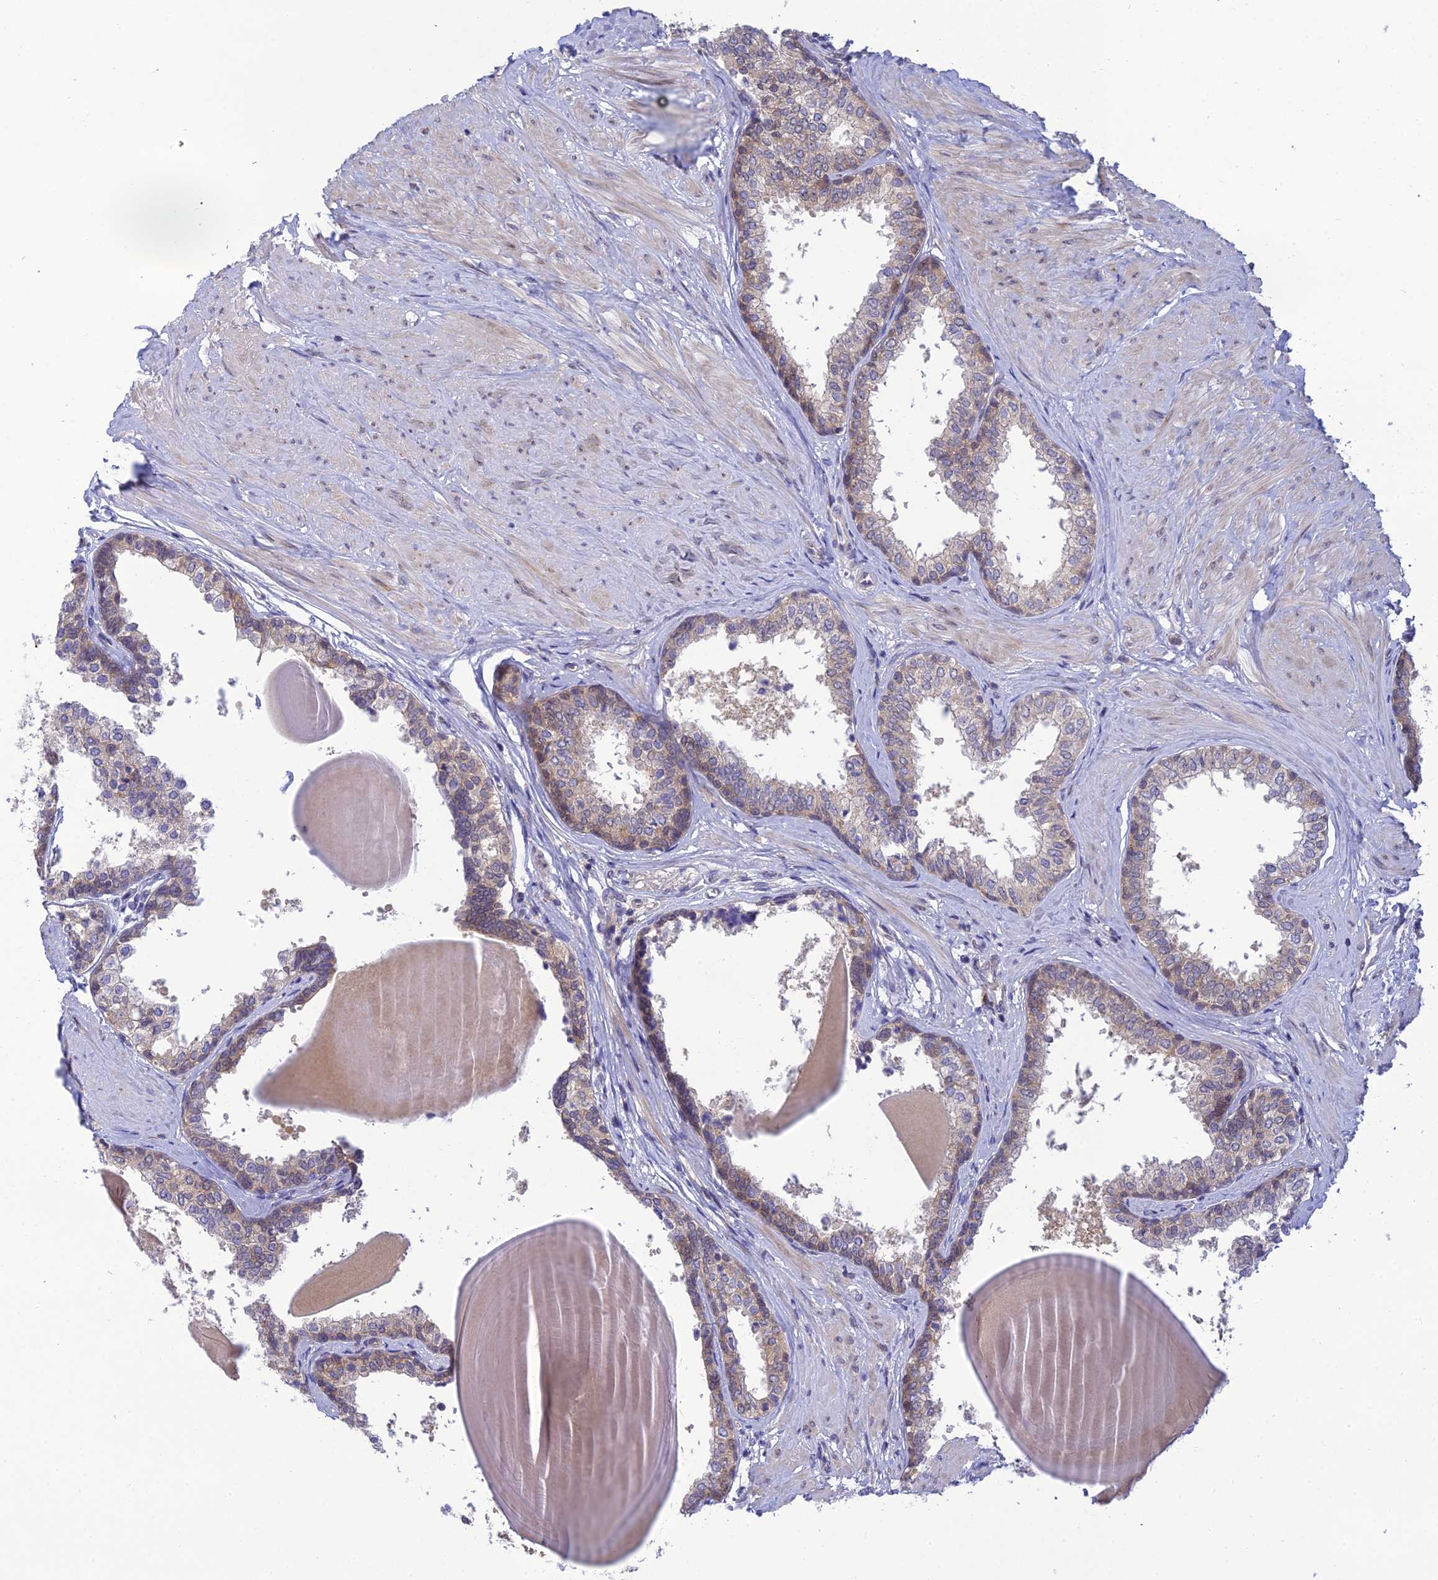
{"staining": {"intensity": "weak", "quantity": "25%-75%", "location": "cytoplasmic/membranous"}, "tissue": "prostate", "cell_type": "Glandular cells", "image_type": "normal", "snomed": [{"axis": "morphology", "description": "Normal tissue, NOS"}, {"axis": "topography", "description": "Prostate"}], "caption": "This image demonstrates IHC staining of normal prostate, with low weak cytoplasmic/membranous positivity in approximately 25%-75% of glandular cells.", "gene": "CLCN7", "patient": {"sex": "male", "age": 48}}